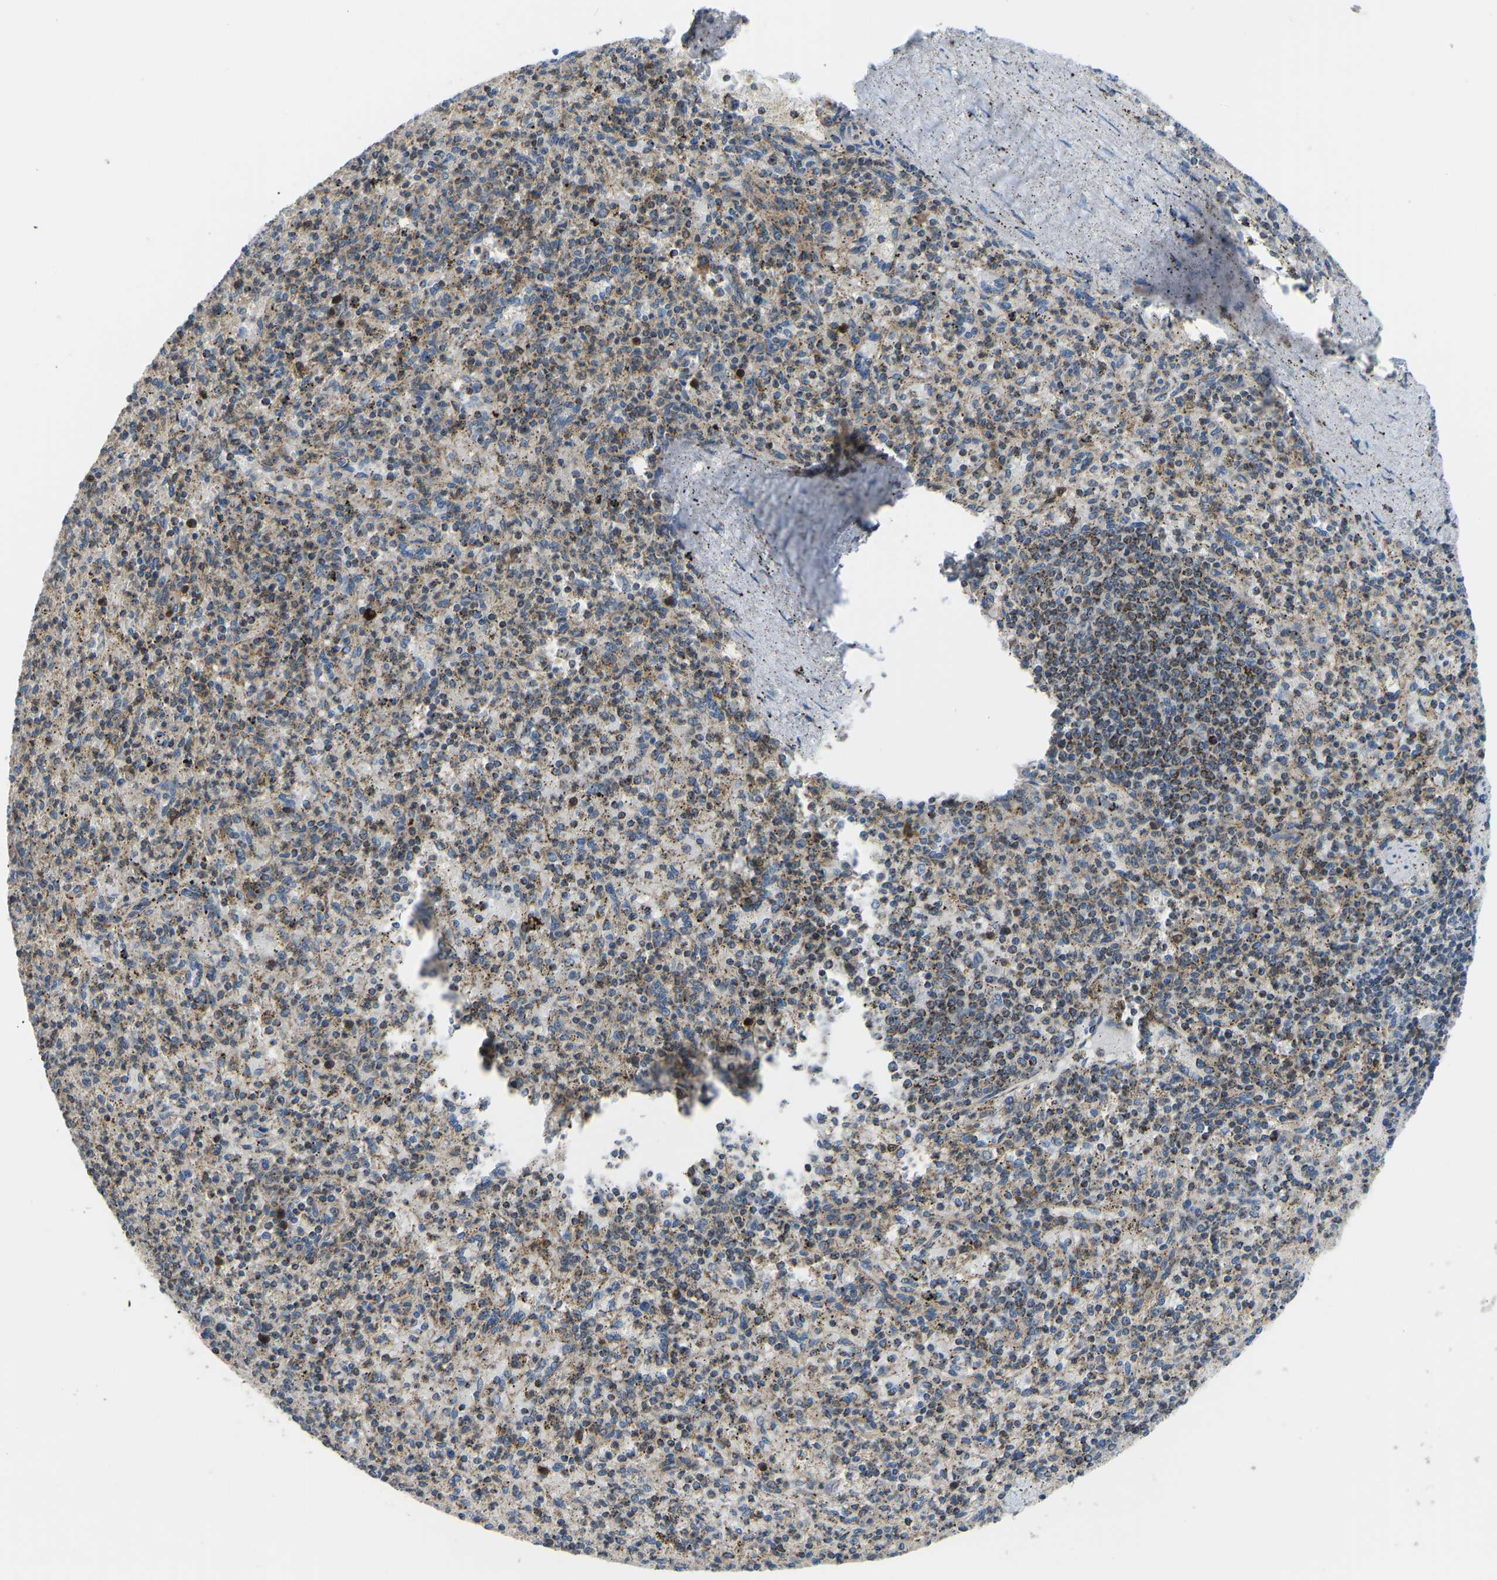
{"staining": {"intensity": "moderate", "quantity": ">75%", "location": "cytoplasmic/membranous"}, "tissue": "spleen", "cell_type": "Cells in red pulp", "image_type": "normal", "snomed": [{"axis": "morphology", "description": "Normal tissue, NOS"}, {"axis": "topography", "description": "Spleen"}], "caption": "About >75% of cells in red pulp in normal spleen exhibit moderate cytoplasmic/membranous protein positivity as visualized by brown immunohistochemical staining.", "gene": "RBP1", "patient": {"sex": "male", "age": 72}}